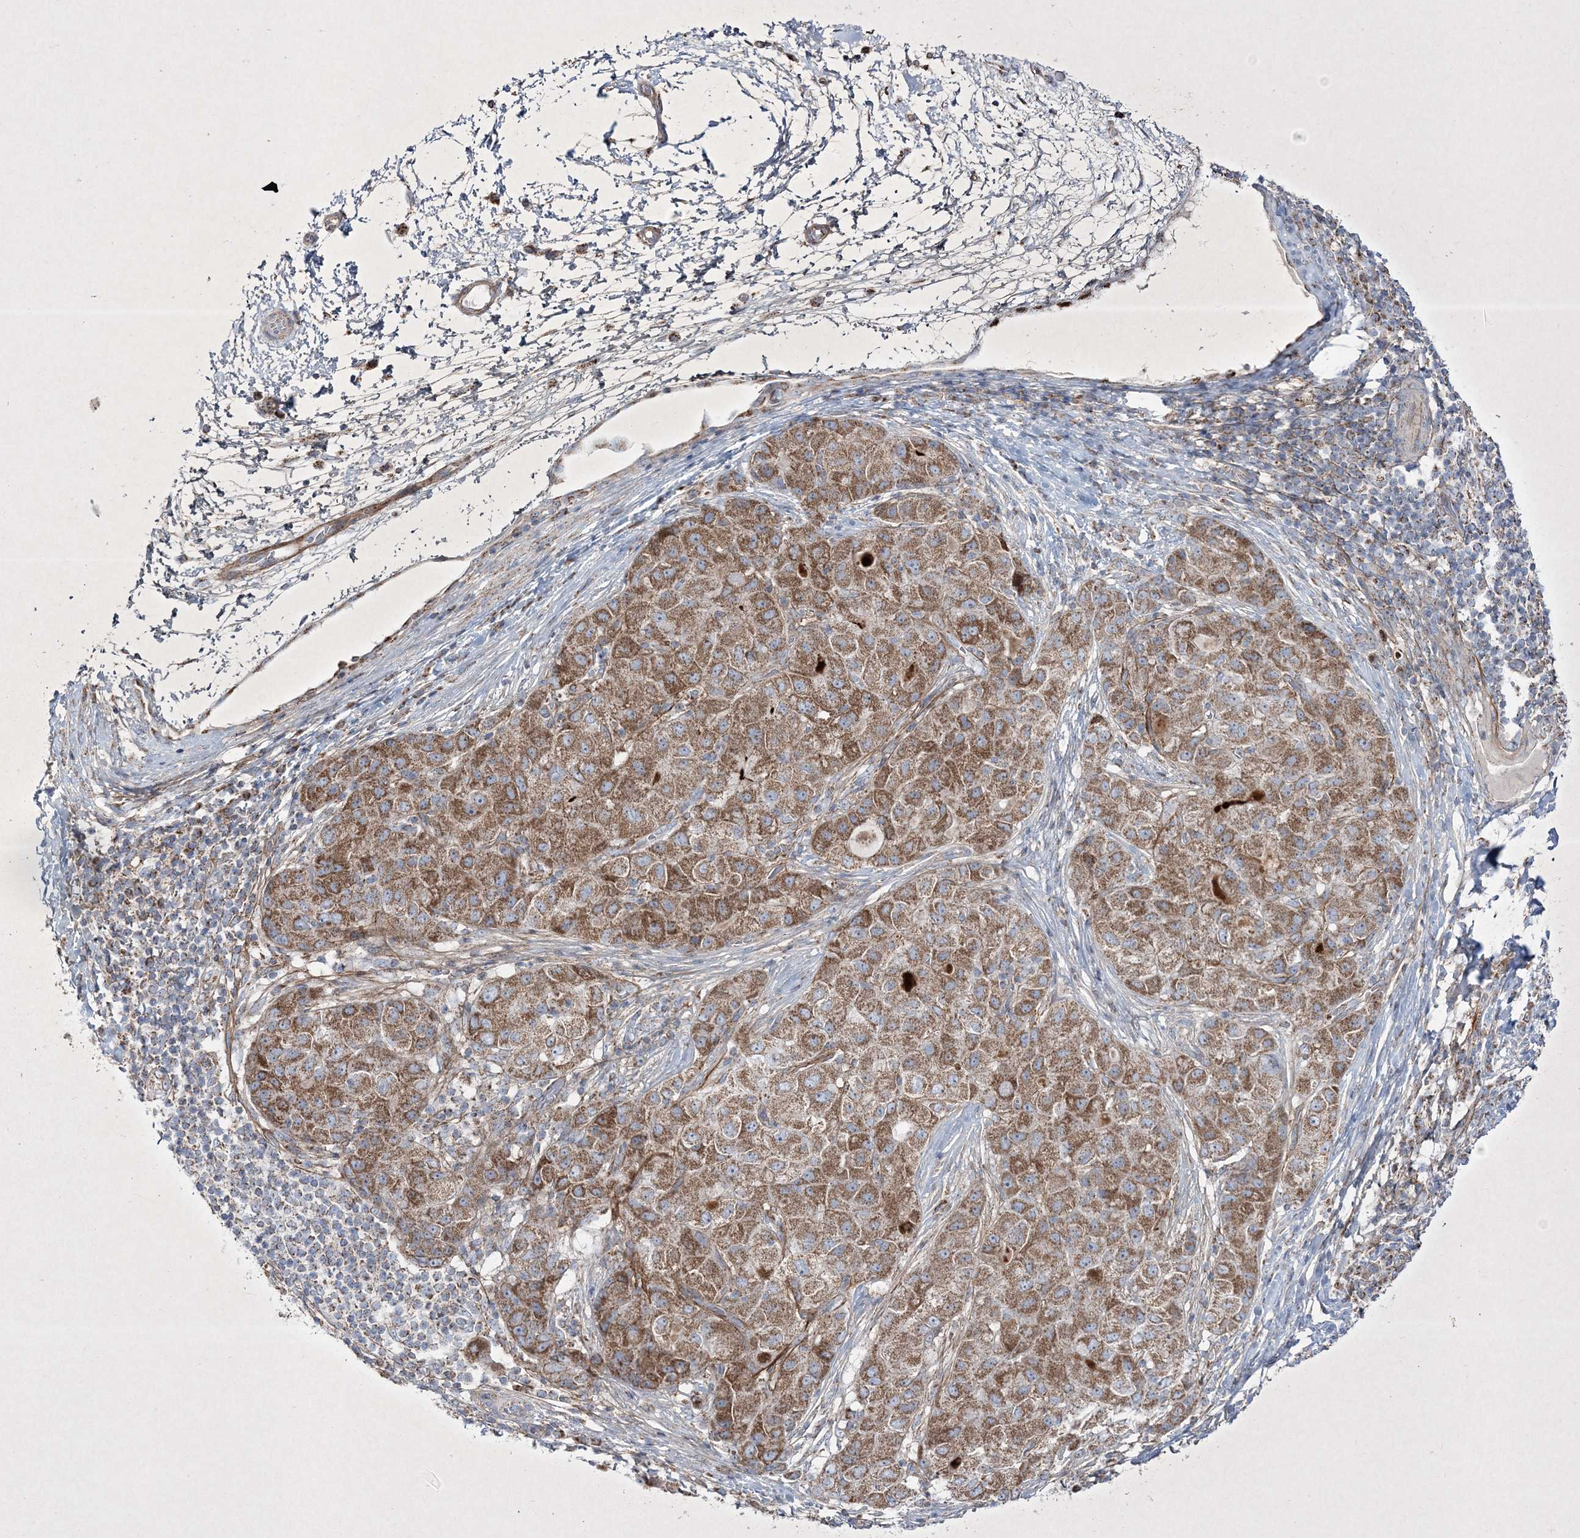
{"staining": {"intensity": "moderate", "quantity": ">75%", "location": "cytoplasmic/membranous"}, "tissue": "liver cancer", "cell_type": "Tumor cells", "image_type": "cancer", "snomed": [{"axis": "morphology", "description": "Carcinoma, Hepatocellular, NOS"}, {"axis": "topography", "description": "Liver"}], "caption": "Immunohistochemistry (IHC) (DAB) staining of human liver cancer (hepatocellular carcinoma) exhibits moderate cytoplasmic/membranous protein expression in about >75% of tumor cells.", "gene": "RICTOR", "patient": {"sex": "male", "age": 80}}